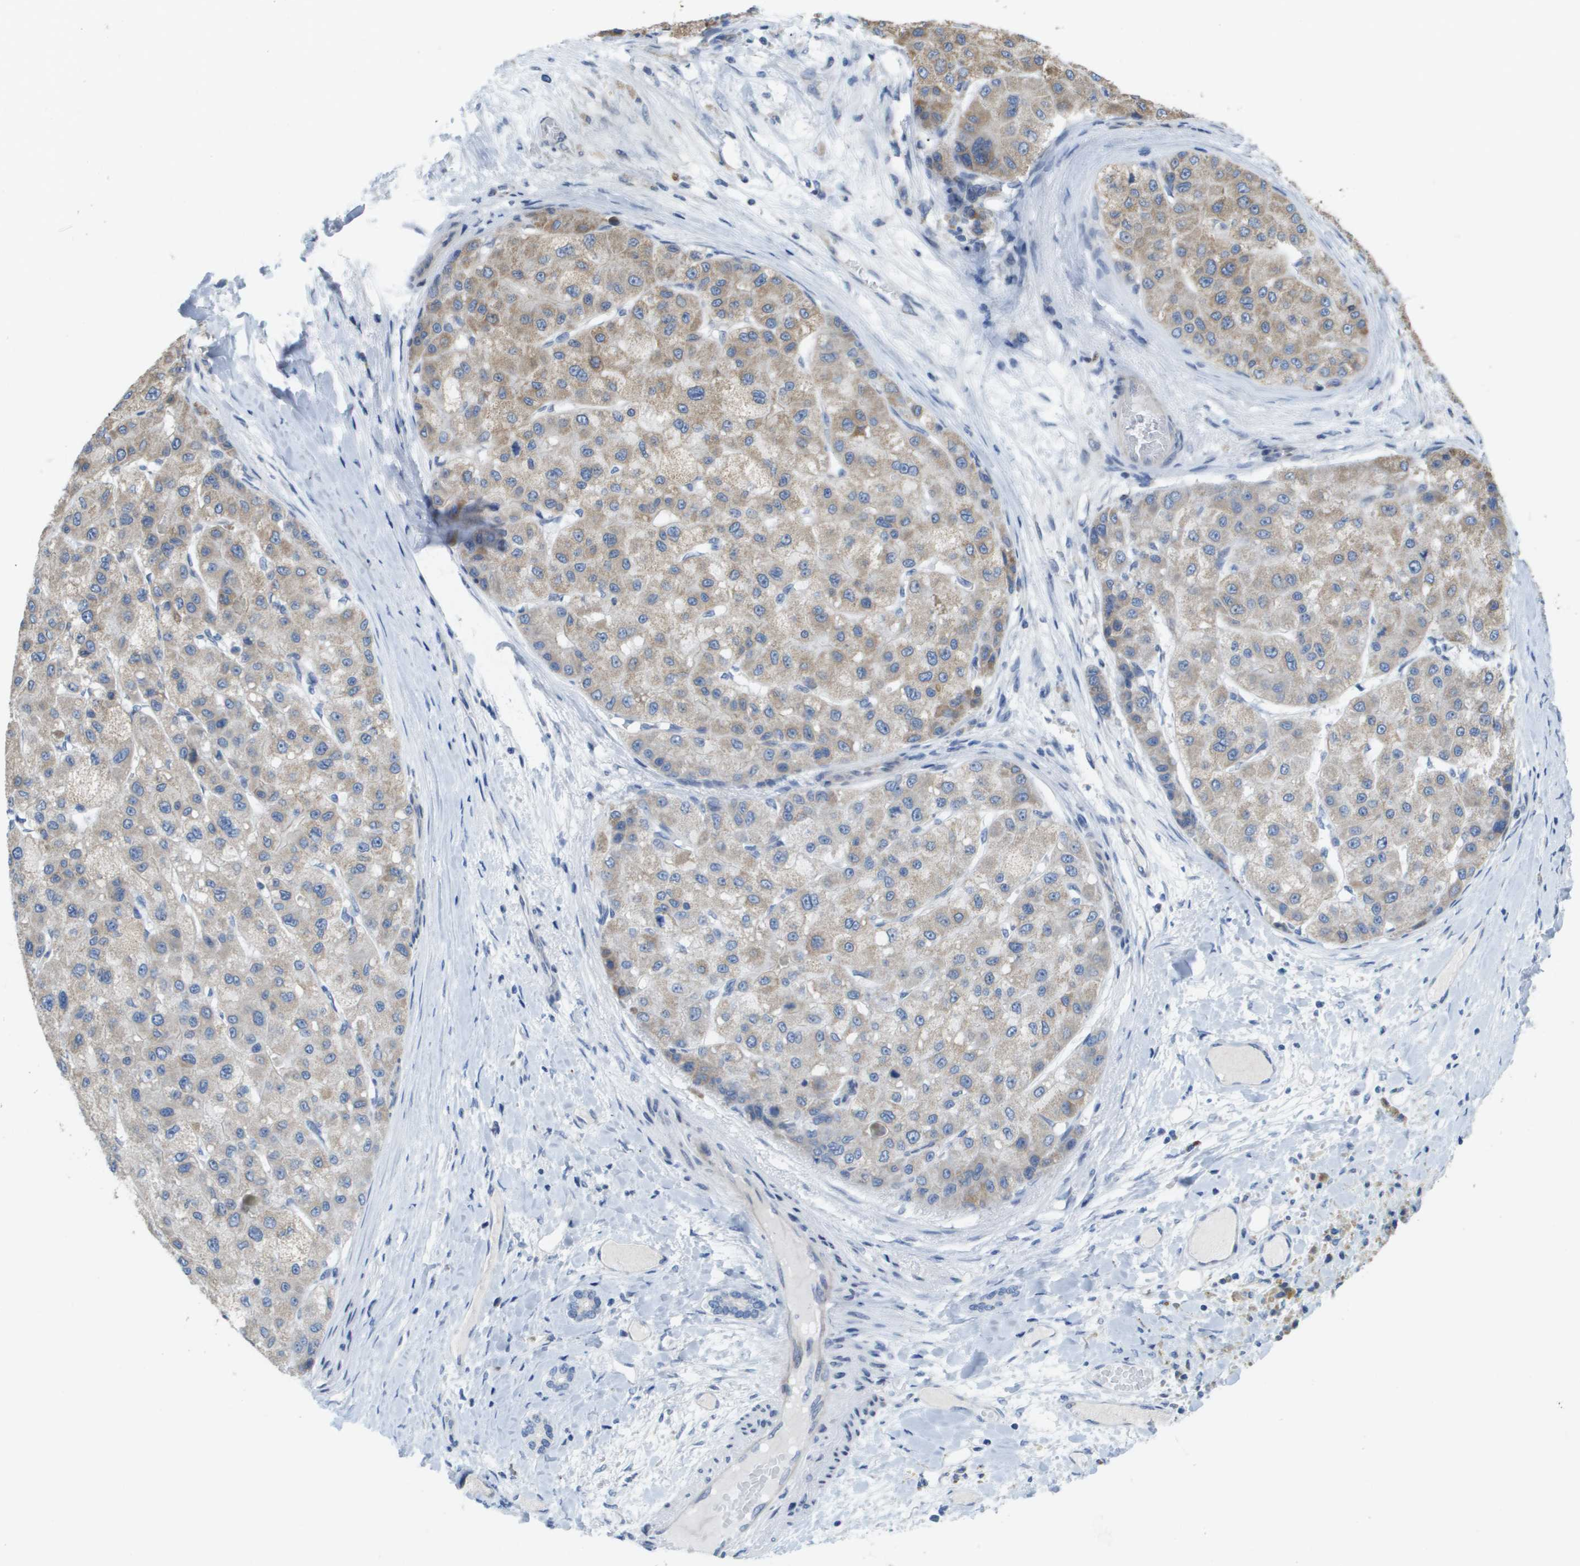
{"staining": {"intensity": "weak", "quantity": "25%-75%", "location": "cytoplasmic/membranous"}, "tissue": "liver cancer", "cell_type": "Tumor cells", "image_type": "cancer", "snomed": [{"axis": "morphology", "description": "Carcinoma, Hepatocellular, NOS"}, {"axis": "topography", "description": "Liver"}], "caption": "Approximately 25%-75% of tumor cells in human liver cancer reveal weak cytoplasmic/membranous protein expression as visualized by brown immunohistochemical staining.", "gene": "TMEM223", "patient": {"sex": "male", "age": 80}}